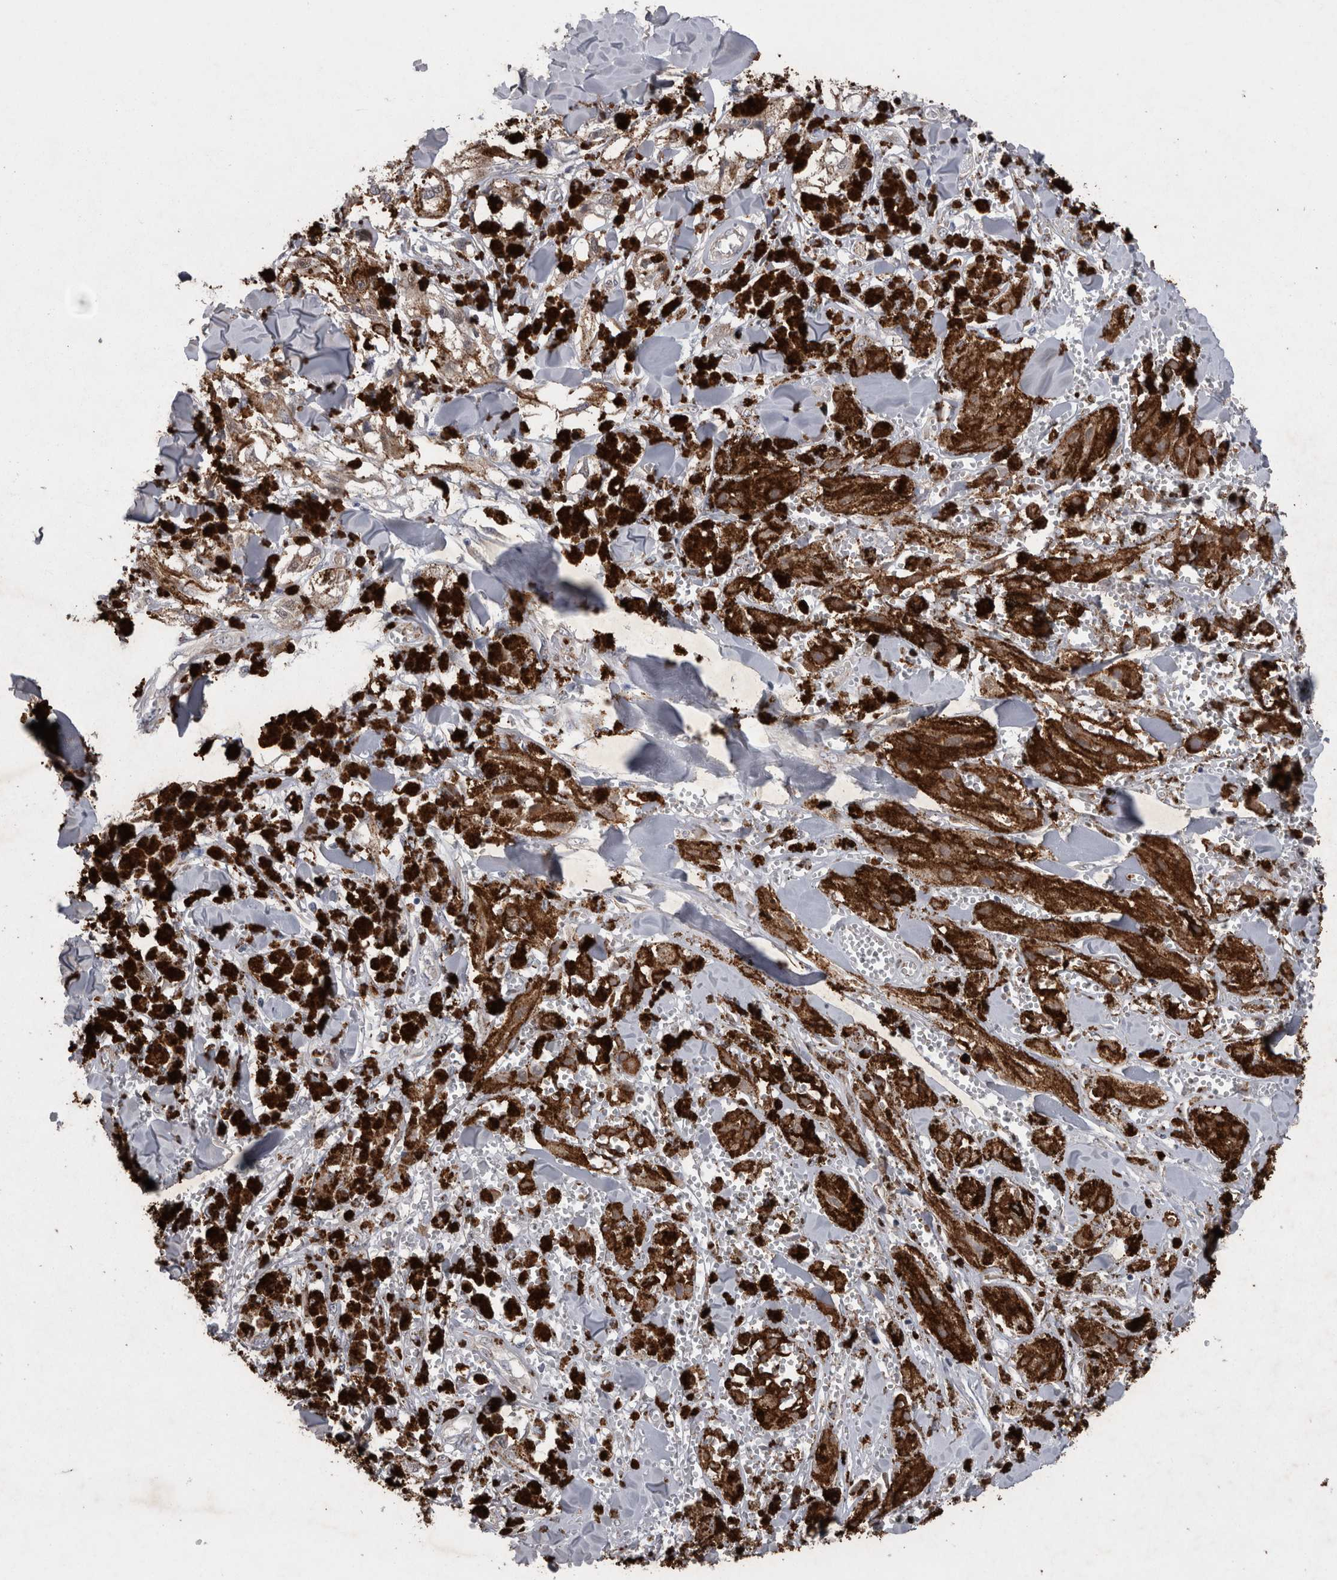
{"staining": {"intensity": "weak", "quantity": ">75%", "location": "cytoplasmic/membranous"}, "tissue": "melanoma", "cell_type": "Tumor cells", "image_type": "cancer", "snomed": [{"axis": "morphology", "description": "Malignant melanoma, NOS"}, {"axis": "topography", "description": "Skin"}], "caption": "This micrograph exhibits malignant melanoma stained with immunohistochemistry (IHC) to label a protein in brown. The cytoplasmic/membranous of tumor cells show weak positivity for the protein. Nuclei are counter-stained blue.", "gene": "DDX6", "patient": {"sex": "male", "age": 88}}